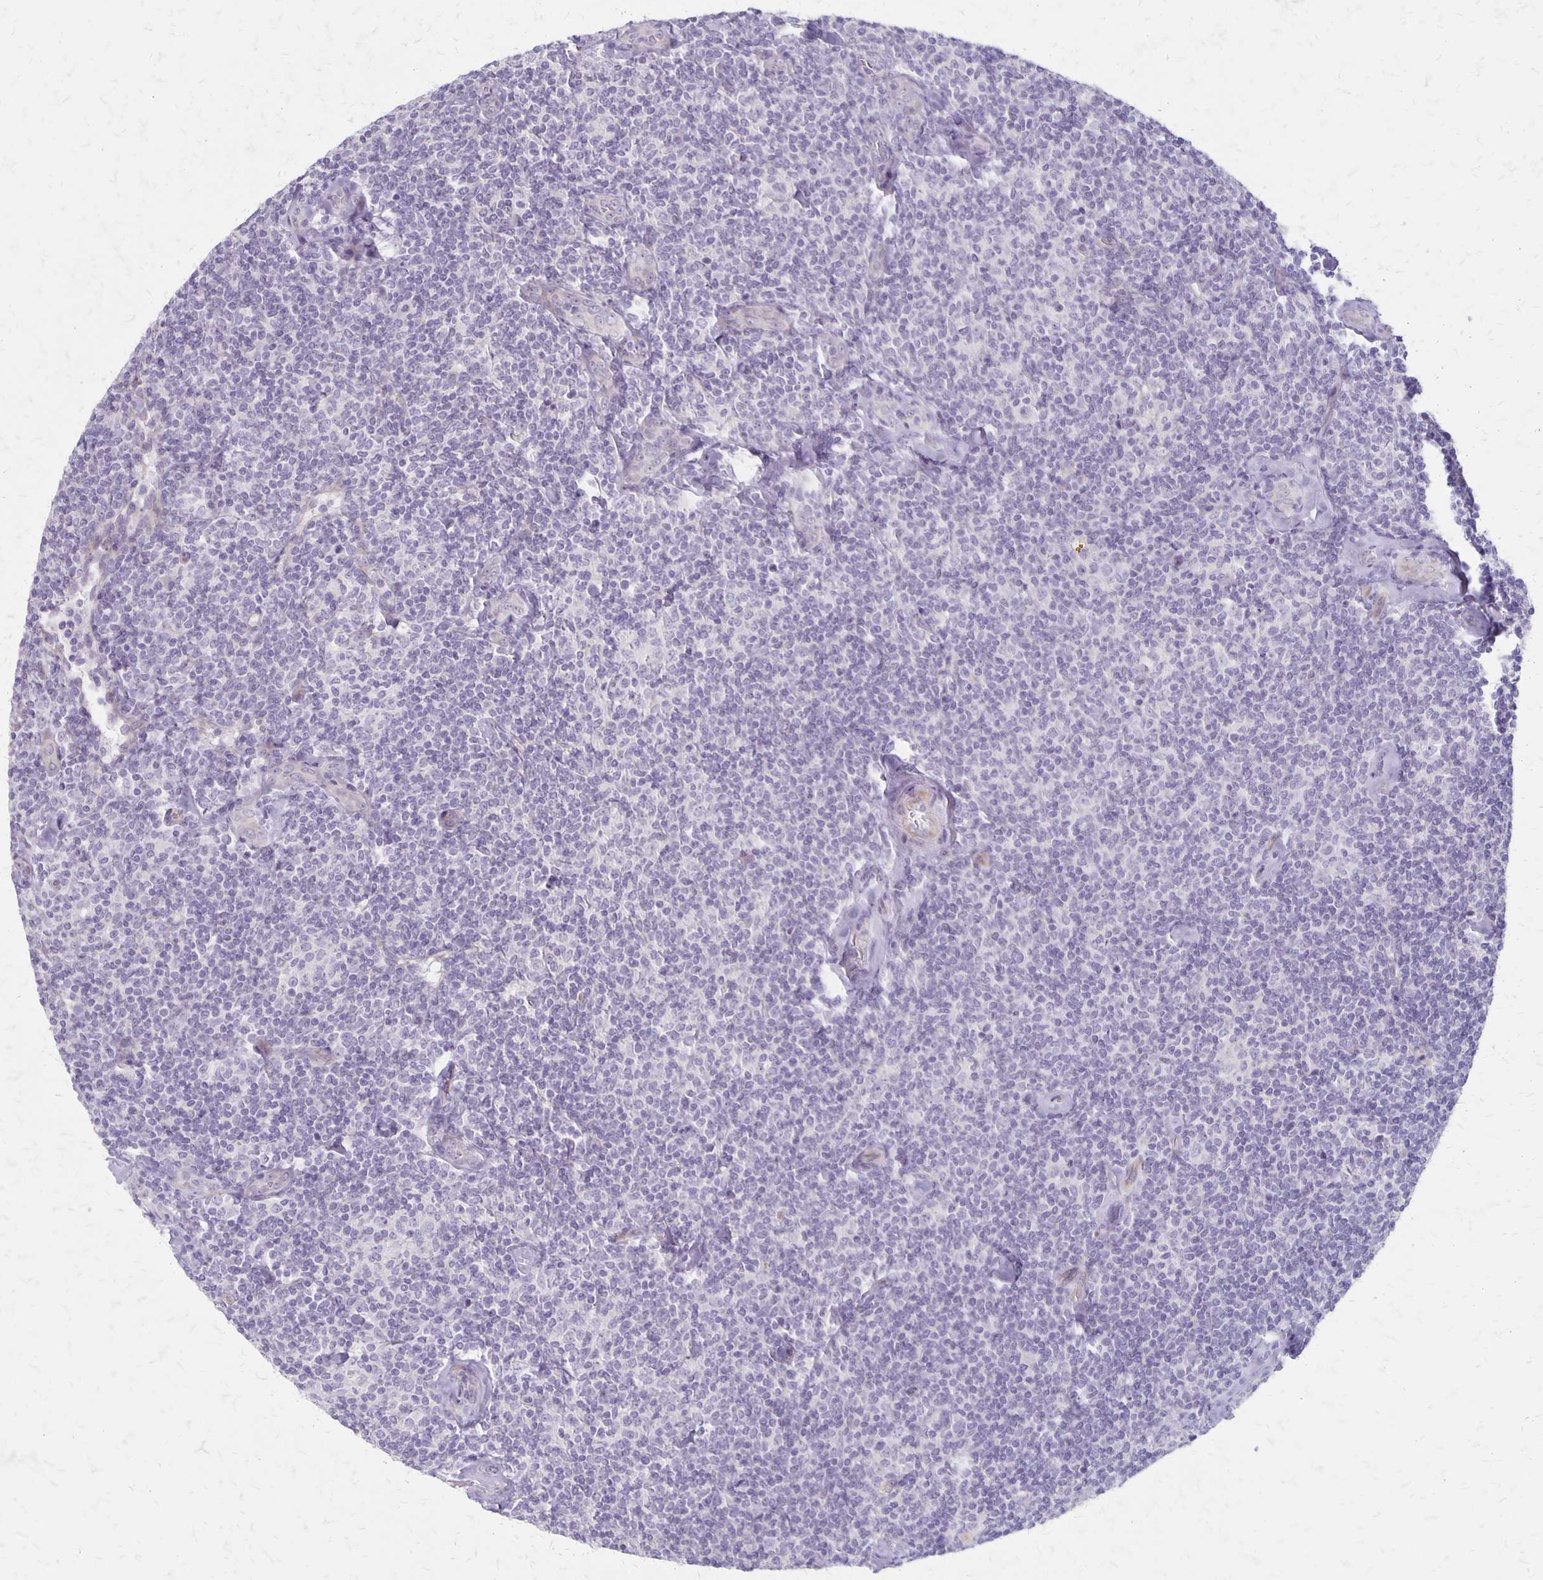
{"staining": {"intensity": "negative", "quantity": "none", "location": "none"}, "tissue": "lymphoma", "cell_type": "Tumor cells", "image_type": "cancer", "snomed": [{"axis": "morphology", "description": "Malignant lymphoma, non-Hodgkin's type, Low grade"}, {"axis": "topography", "description": "Lymph node"}], "caption": "IHC of lymphoma demonstrates no positivity in tumor cells. Brightfield microscopy of immunohistochemistry stained with DAB (3,3'-diaminobenzidine) (brown) and hematoxylin (blue), captured at high magnification.", "gene": "HOMER1", "patient": {"sex": "female", "age": 56}}